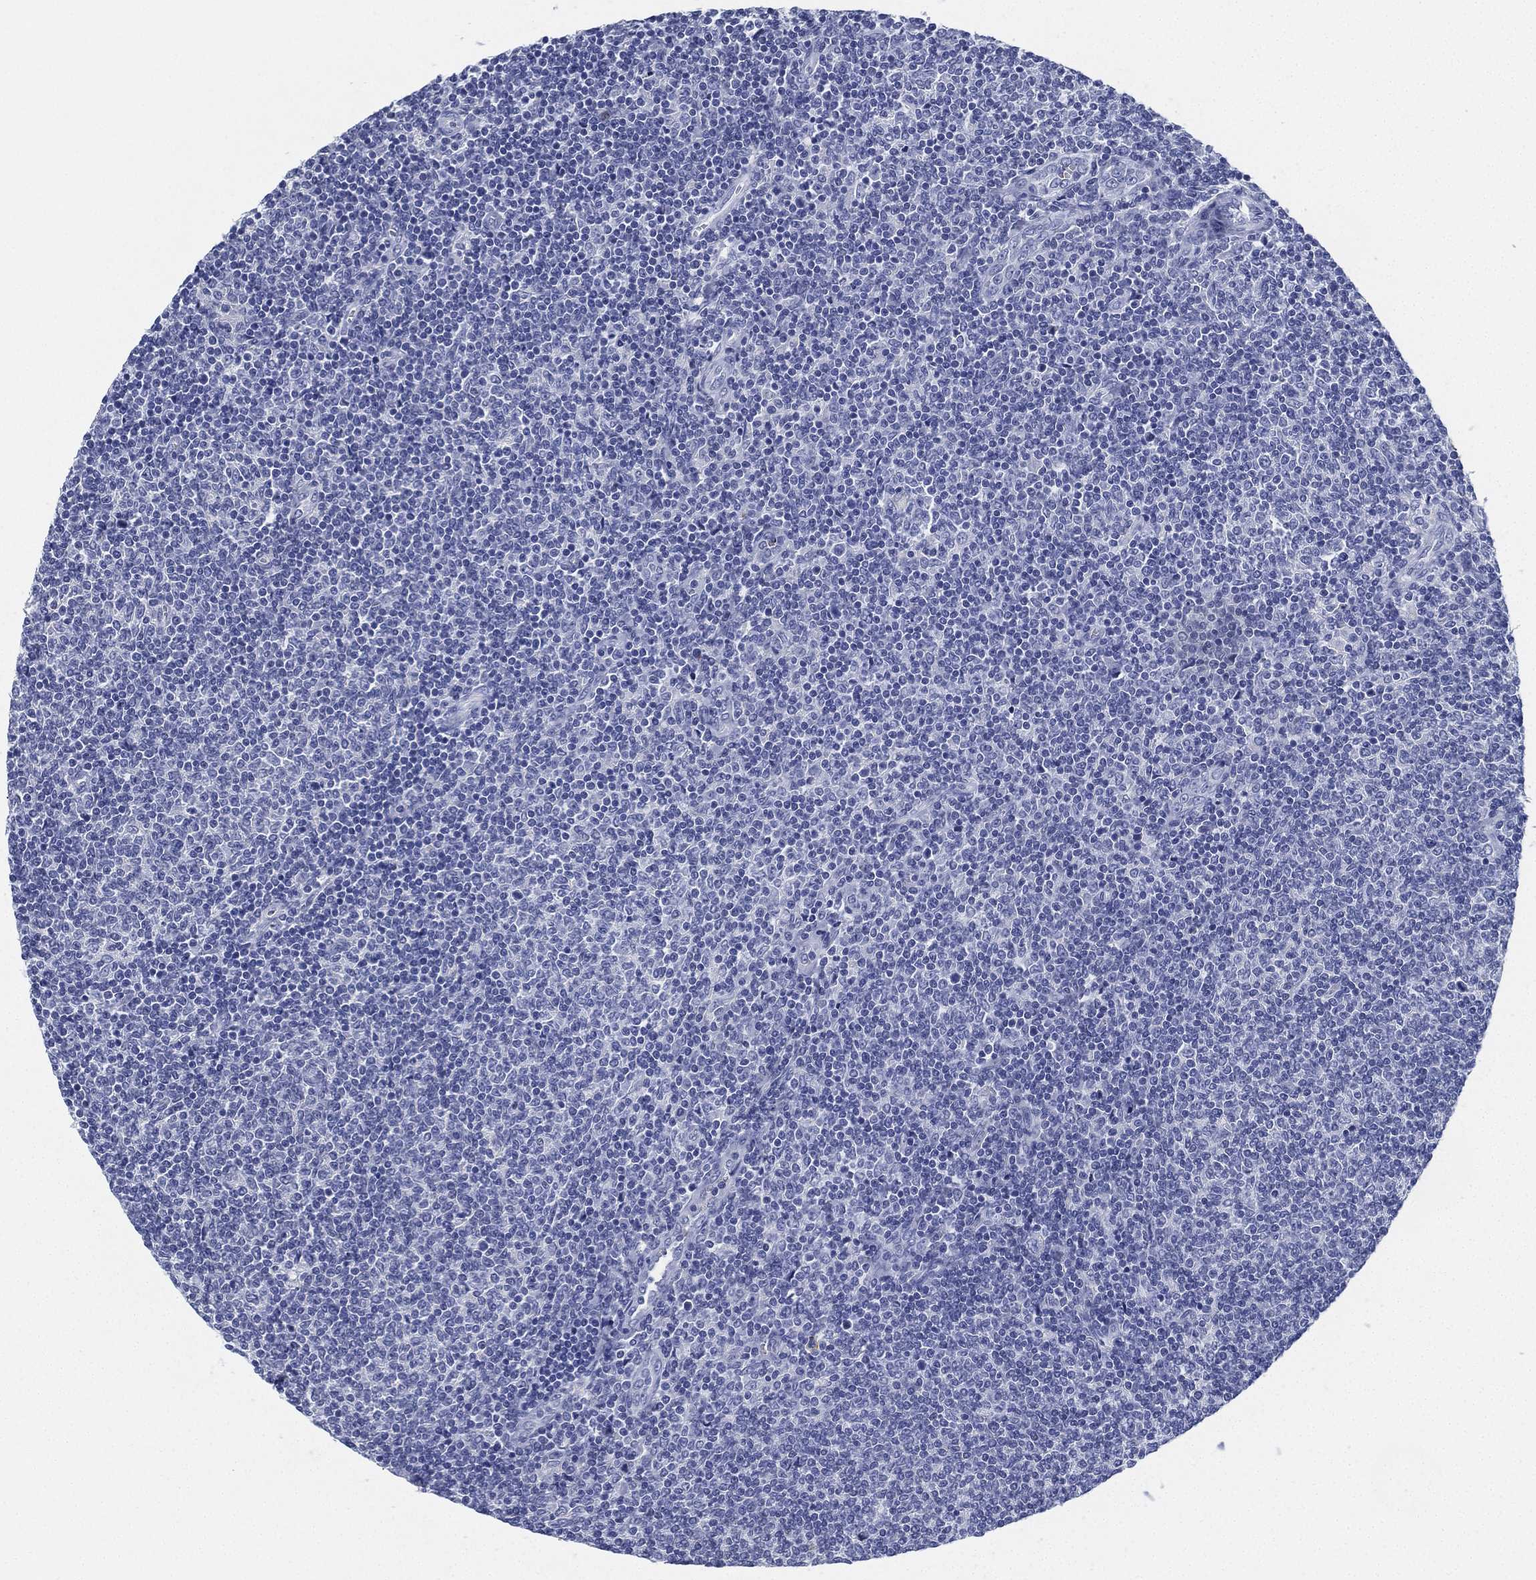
{"staining": {"intensity": "negative", "quantity": "none", "location": "none"}, "tissue": "lymphoma", "cell_type": "Tumor cells", "image_type": "cancer", "snomed": [{"axis": "morphology", "description": "Malignant lymphoma, non-Hodgkin's type, Low grade"}, {"axis": "topography", "description": "Lymph node"}], "caption": "IHC micrograph of malignant lymphoma, non-Hodgkin's type (low-grade) stained for a protein (brown), which reveals no staining in tumor cells. The staining was performed using DAB to visualize the protein expression in brown, while the nuclei were stained in blue with hematoxylin (Magnification: 20x).", "gene": "DEFB121", "patient": {"sex": "male", "age": 52}}